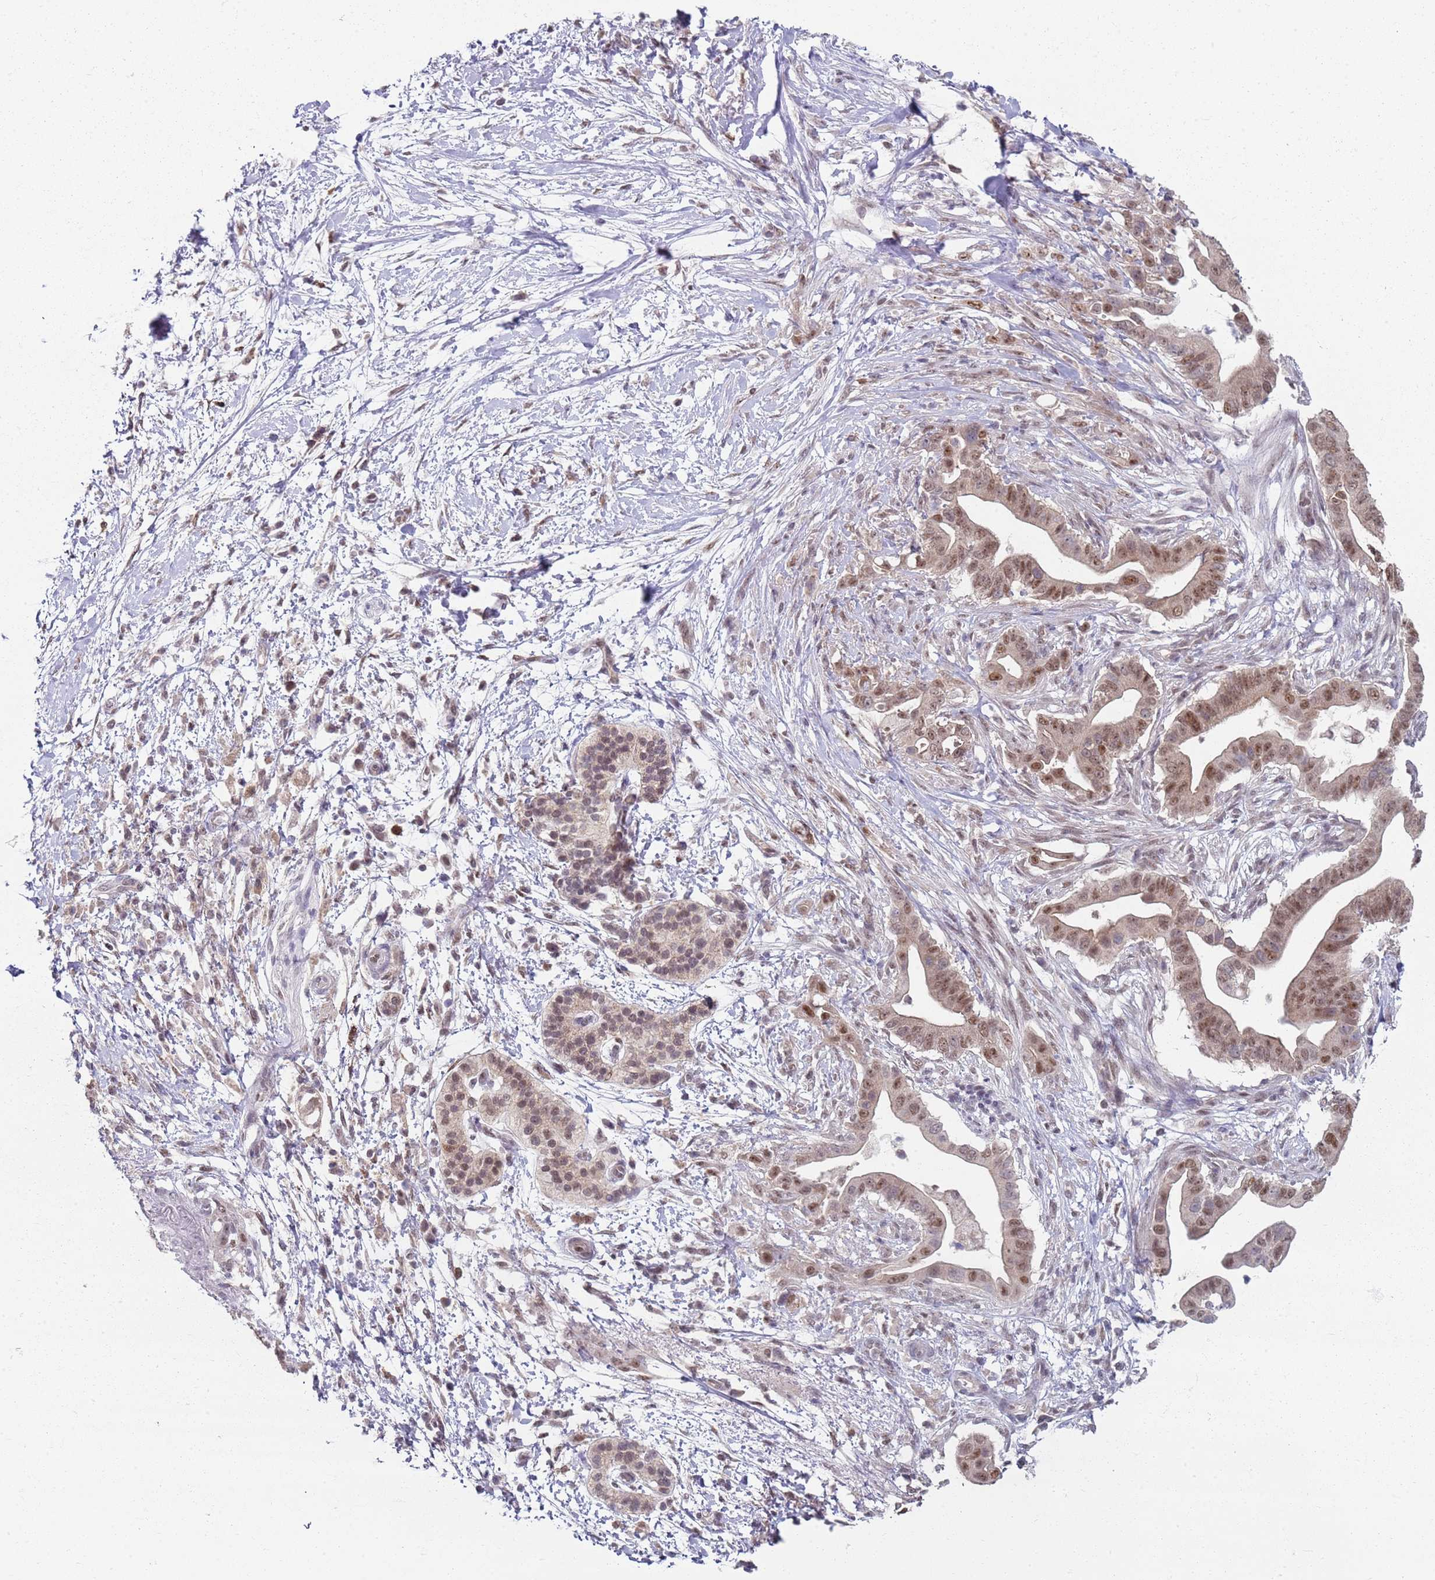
{"staining": {"intensity": "moderate", "quantity": "25%-75%", "location": "nuclear"}, "tissue": "pancreatic cancer", "cell_type": "Tumor cells", "image_type": "cancer", "snomed": [{"axis": "morphology", "description": "Adenocarcinoma, NOS"}, {"axis": "topography", "description": "Pancreas"}], "caption": "A brown stain highlights moderate nuclear staining of a protein in pancreatic adenocarcinoma tumor cells.", "gene": "SMARCAL1", "patient": {"sex": "male", "age": 68}}